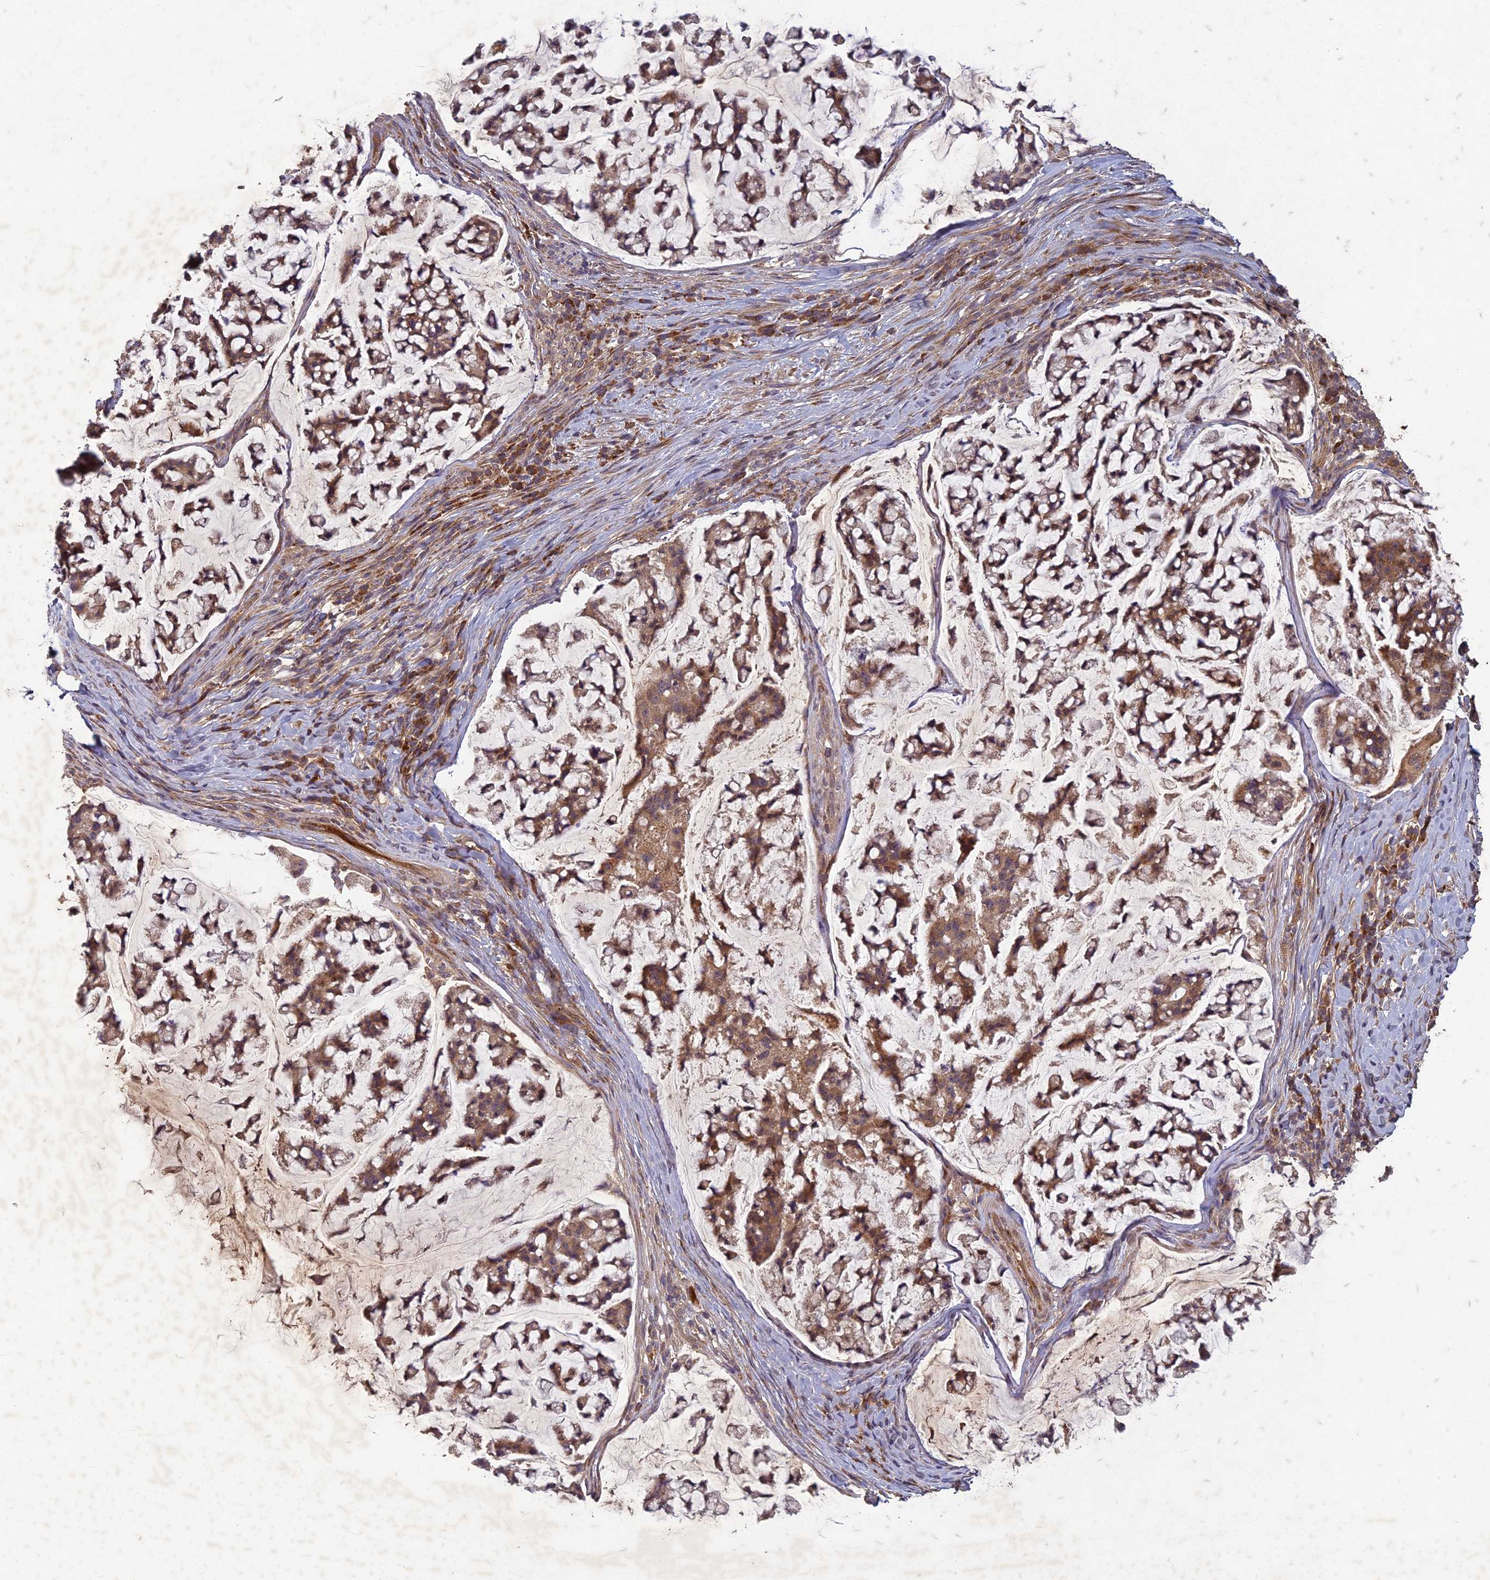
{"staining": {"intensity": "moderate", "quantity": ">75%", "location": "cytoplasmic/membranous"}, "tissue": "stomach cancer", "cell_type": "Tumor cells", "image_type": "cancer", "snomed": [{"axis": "morphology", "description": "Adenocarcinoma, NOS"}, {"axis": "topography", "description": "Stomach, lower"}], "caption": "This is a histology image of immunohistochemistry (IHC) staining of stomach cancer, which shows moderate expression in the cytoplasmic/membranous of tumor cells.", "gene": "TCF25", "patient": {"sex": "male", "age": 67}}